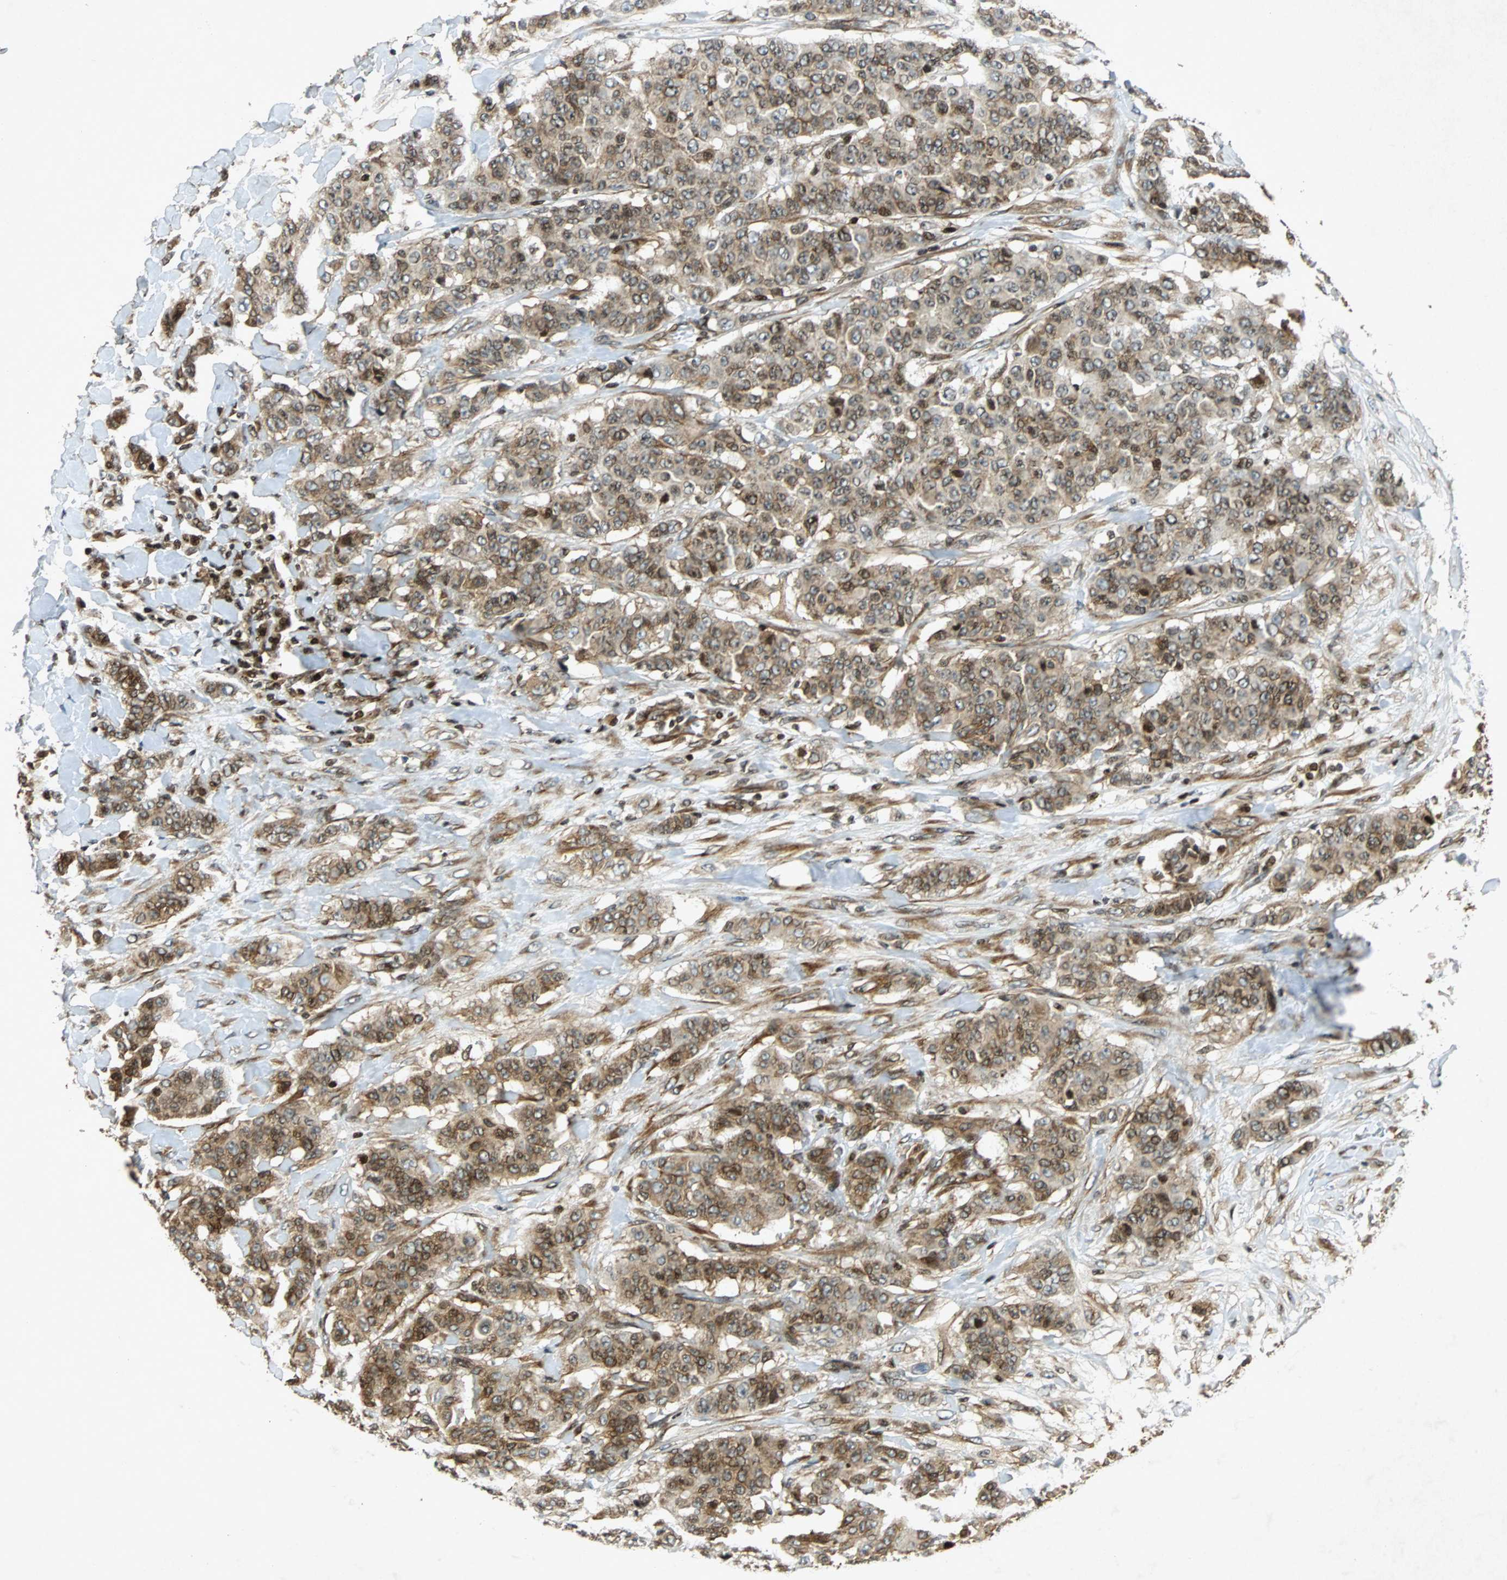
{"staining": {"intensity": "moderate", "quantity": ">75%", "location": "cytoplasmic/membranous"}, "tissue": "breast cancer", "cell_type": "Tumor cells", "image_type": "cancer", "snomed": [{"axis": "morphology", "description": "Duct carcinoma"}, {"axis": "topography", "description": "Breast"}], "caption": "Protein staining shows moderate cytoplasmic/membranous staining in approximately >75% of tumor cells in breast cancer (infiltrating ductal carcinoma).", "gene": "TUBA4A", "patient": {"sex": "female", "age": 40}}